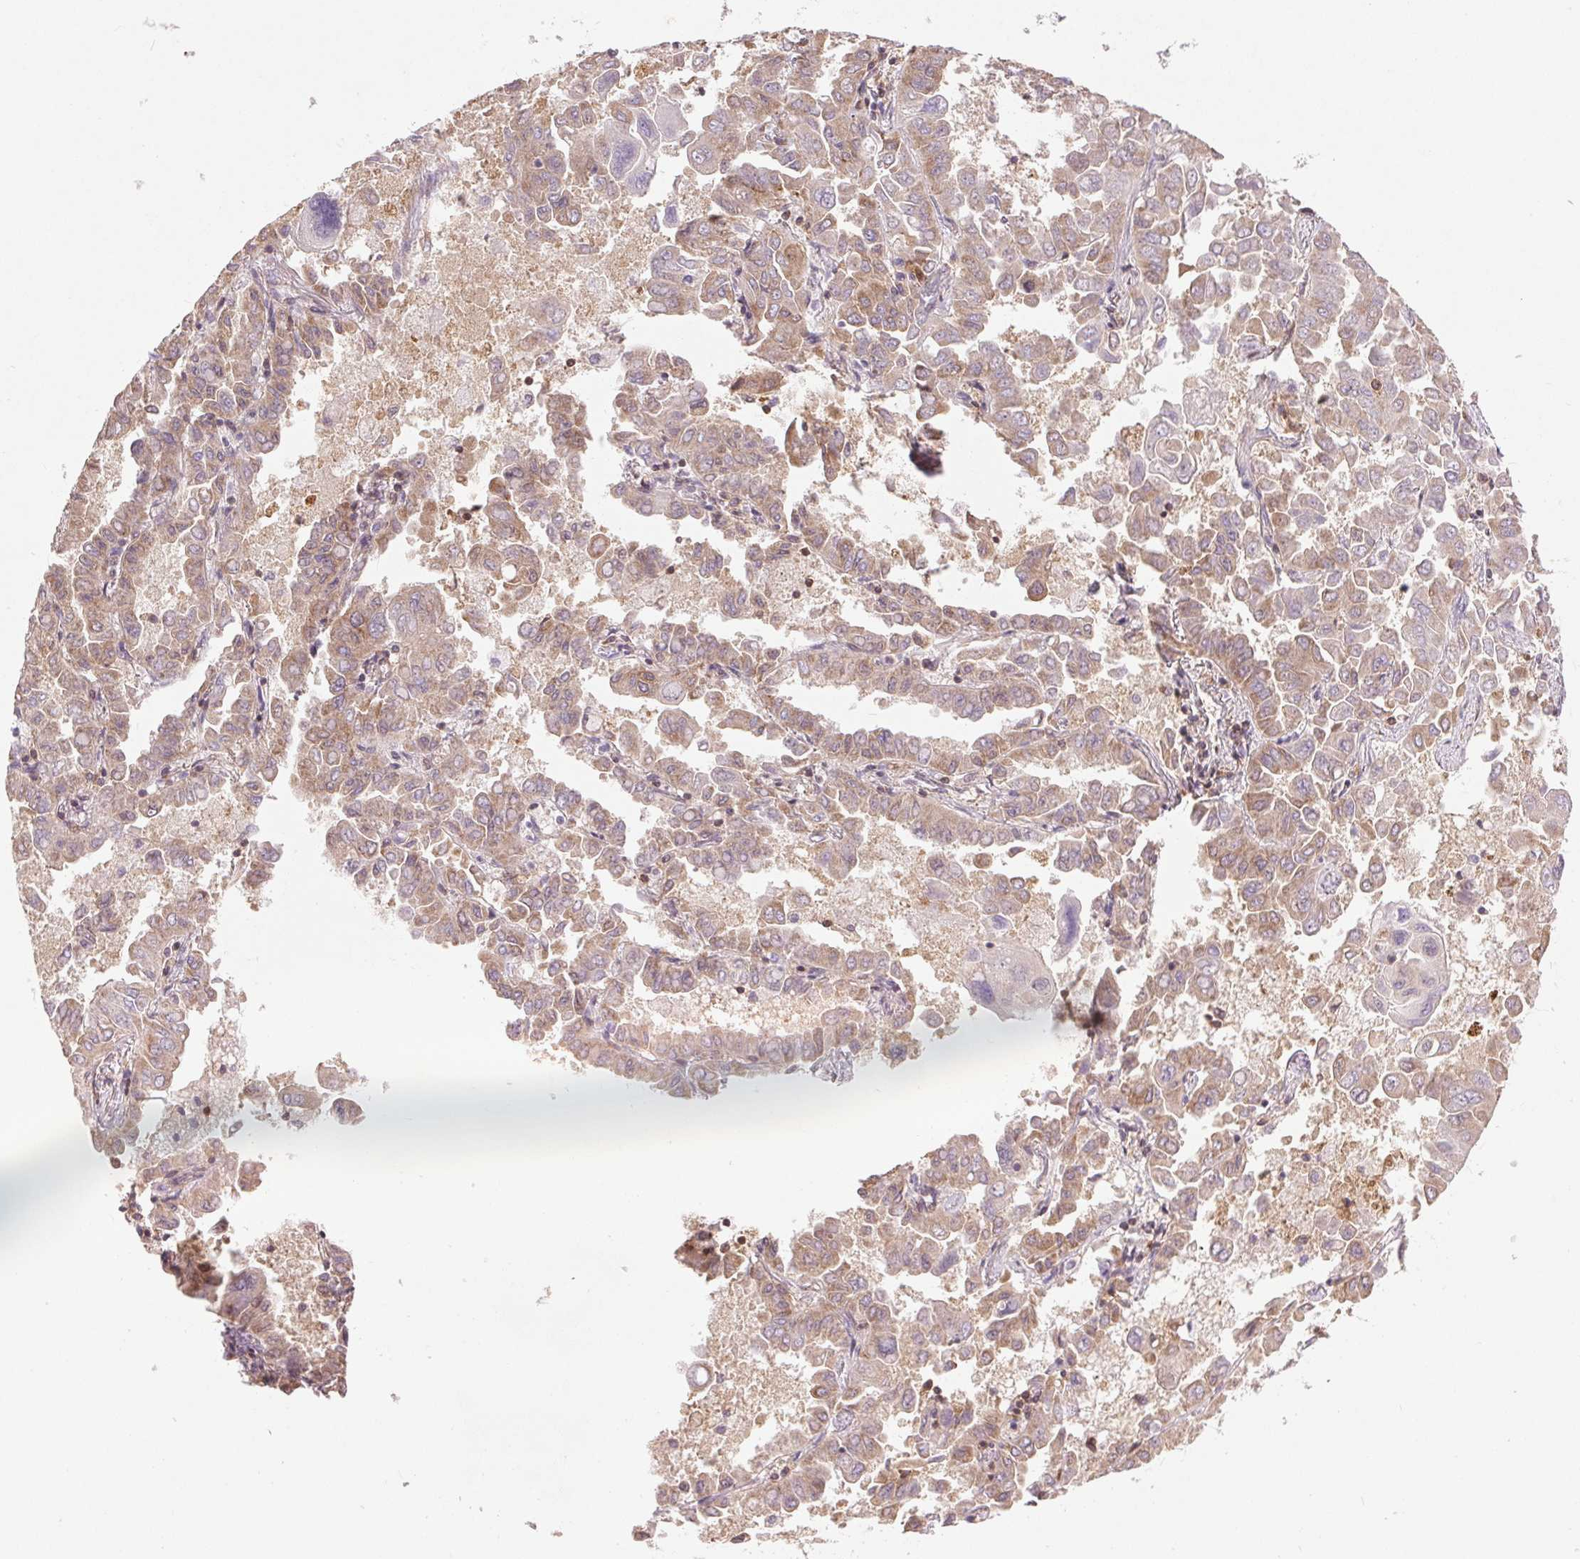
{"staining": {"intensity": "moderate", "quantity": ">75%", "location": "cytoplasmic/membranous"}, "tissue": "lung cancer", "cell_type": "Tumor cells", "image_type": "cancer", "snomed": [{"axis": "morphology", "description": "Adenocarcinoma, NOS"}, {"axis": "topography", "description": "Lung"}], "caption": "About >75% of tumor cells in lung adenocarcinoma display moderate cytoplasmic/membranous protein staining as visualized by brown immunohistochemical staining.", "gene": "BTF3L4", "patient": {"sex": "male", "age": 64}}